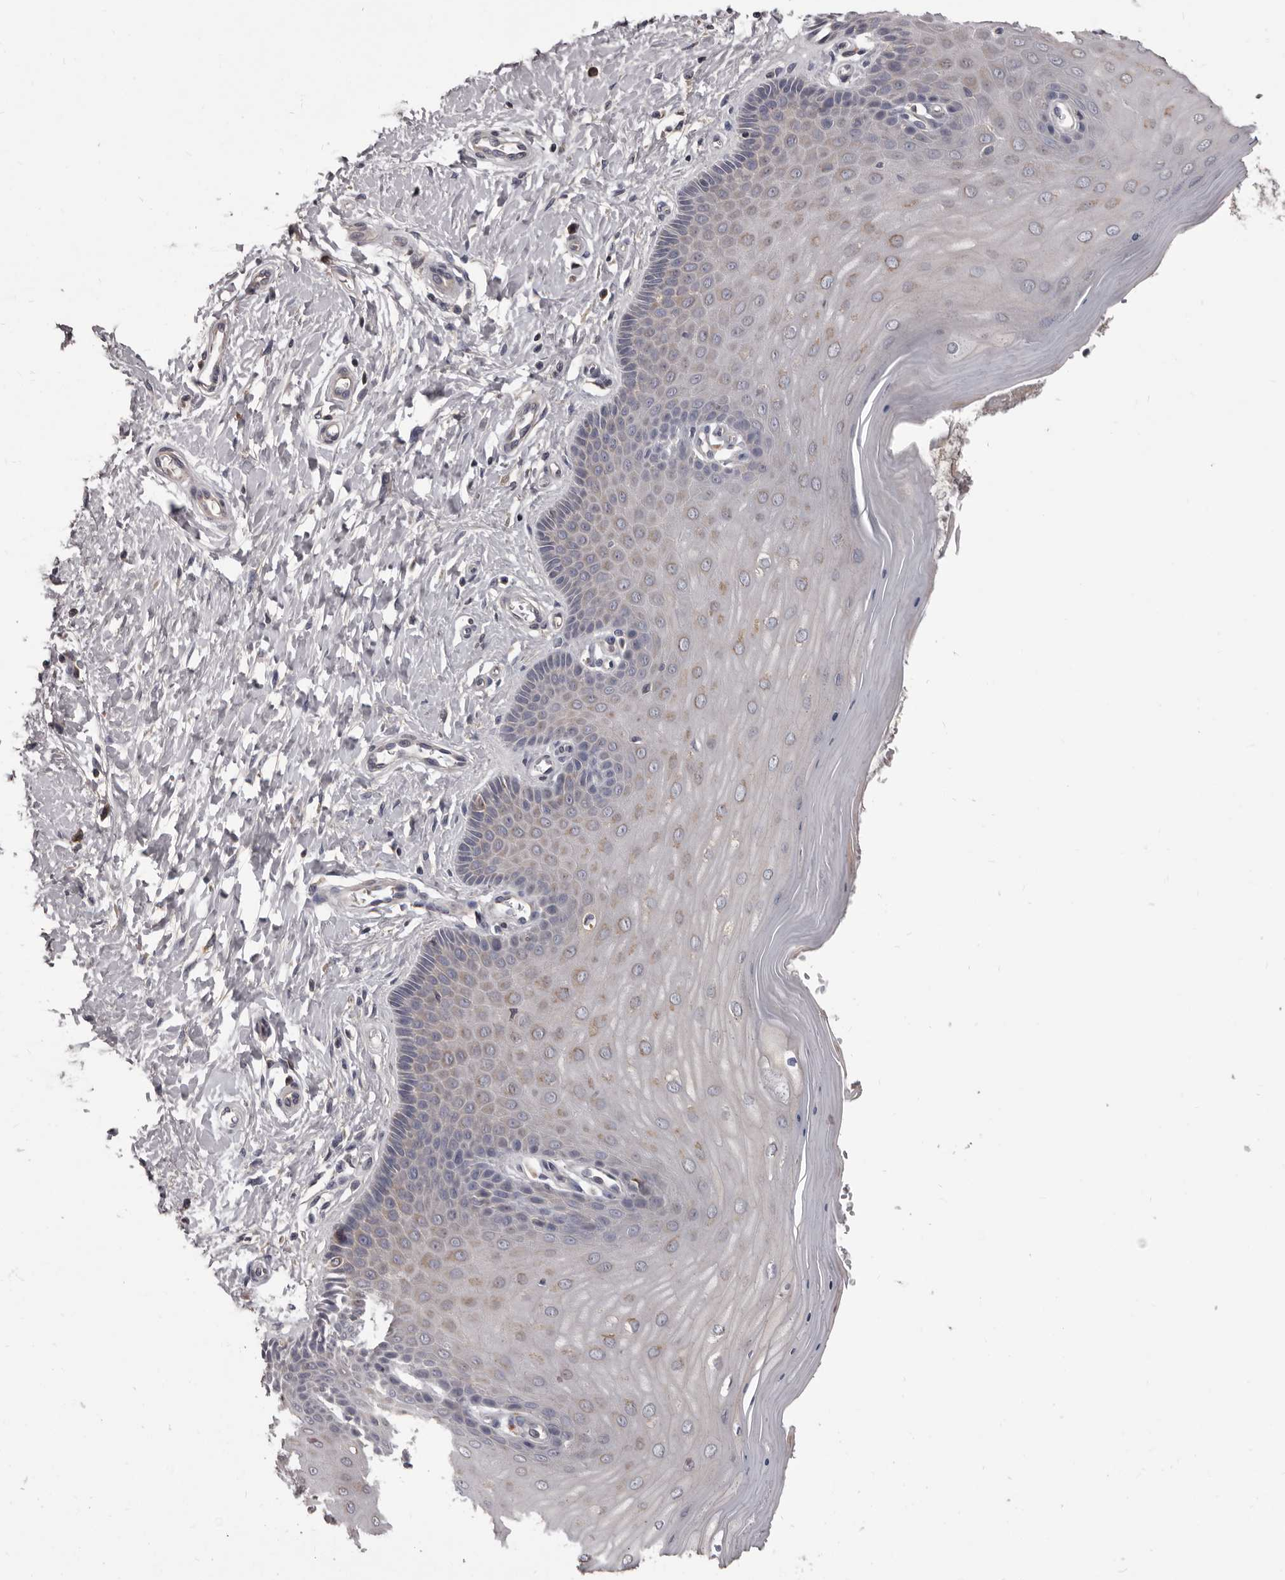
{"staining": {"intensity": "weak", "quantity": "<25%", "location": "cytoplasmic/membranous"}, "tissue": "cervix", "cell_type": "Glandular cells", "image_type": "normal", "snomed": [{"axis": "morphology", "description": "Normal tissue, NOS"}, {"axis": "topography", "description": "Cervix"}], "caption": "This is an IHC histopathology image of normal human cervix. There is no staining in glandular cells.", "gene": "ALDH5A1", "patient": {"sex": "female", "age": 55}}